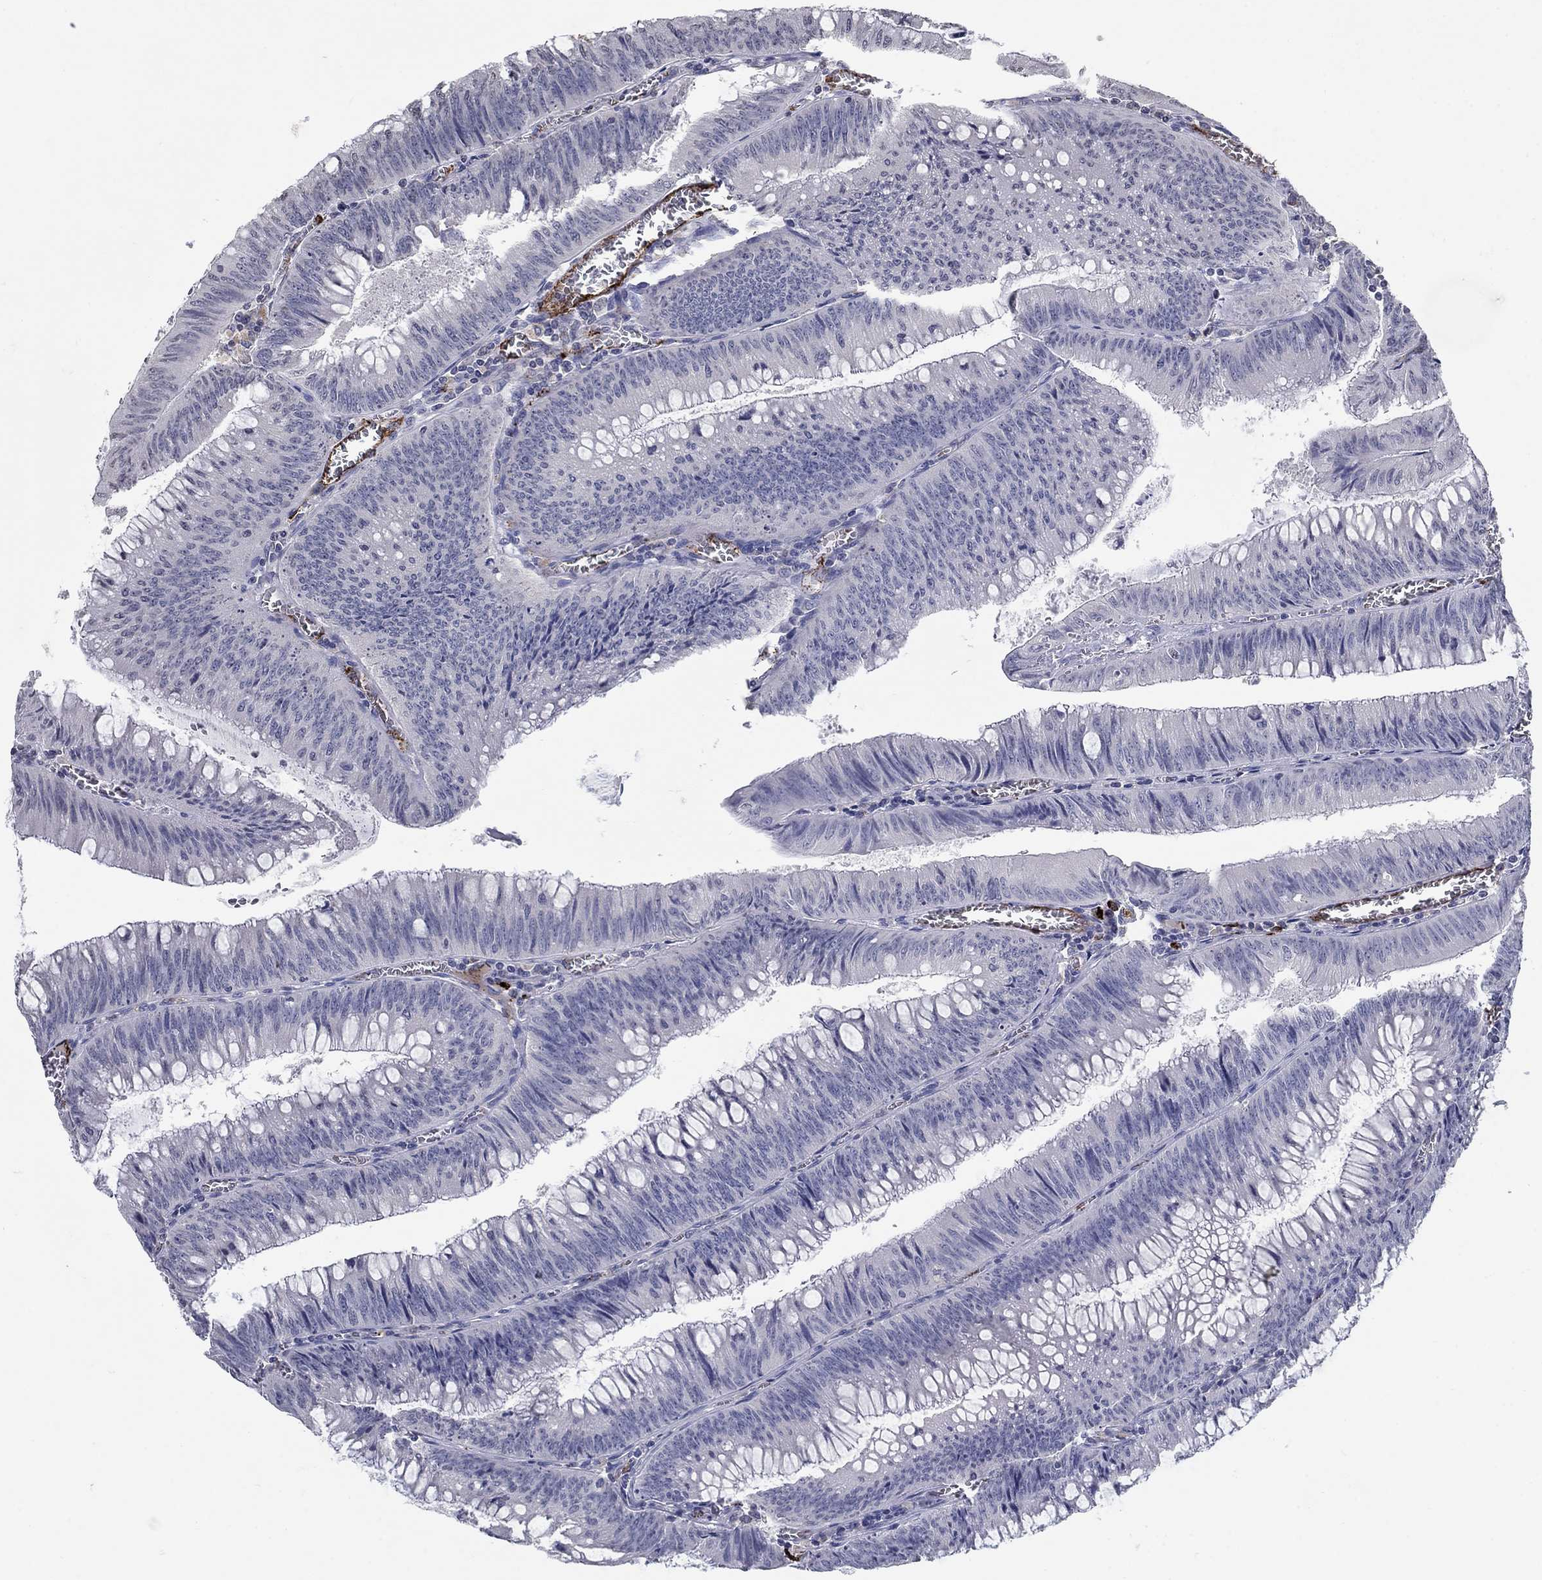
{"staining": {"intensity": "negative", "quantity": "none", "location": "none"}, "tissue": "colorectal cancer", "cell_type": "Tumor cells", "image_type": "cancer", "snomed": [{"axis": "morphology", "description": "Adenocarcinoma, NOS"}, {"axis": "topography", "description": "Rectum"}], "caption": "An immunohistochemistry histopathology image of colorectal adenocarcinoma is shown. There is no staining in tumor cells of colorectal adenocarcinoma.", "gene": "TINAG", "patient": {"sex": "female", "age": 72}}